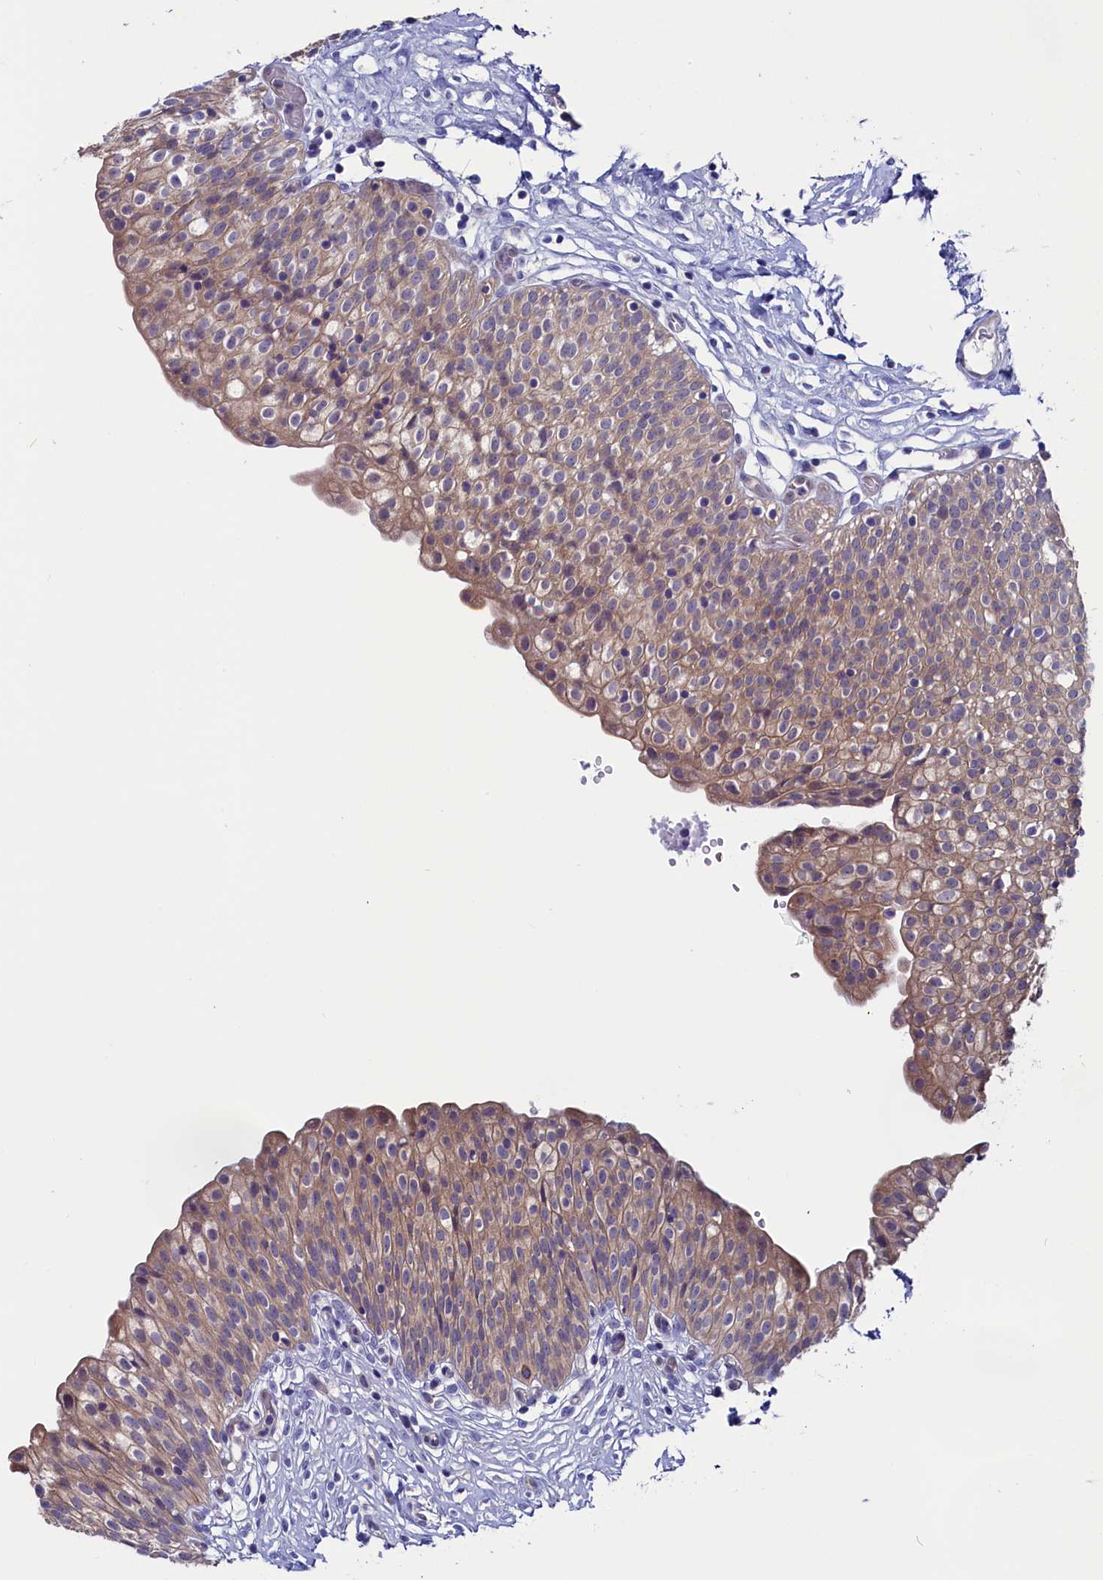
{"staining": {"intensity": "moderate", "quantity": ">75%", "location": "cytoplasmic/membranous"}, "tissue": "urinary bladder", "cell_type": "Urothelial cells", "image_type": "normal", "snomed": [{"axis": "morphology", "description": "Normal tissue, NOS"}, {"axis": "topography", "description": "Urinary bladder"}], "caption": "Urothelial cells reveal medium levels of moderate cytoplasmic/membranous positivity in approximately >75% of cells in benign human urinary bladder.", "gene": "CIAPIN1", "patient": {"sex": "male", "age": 55}}